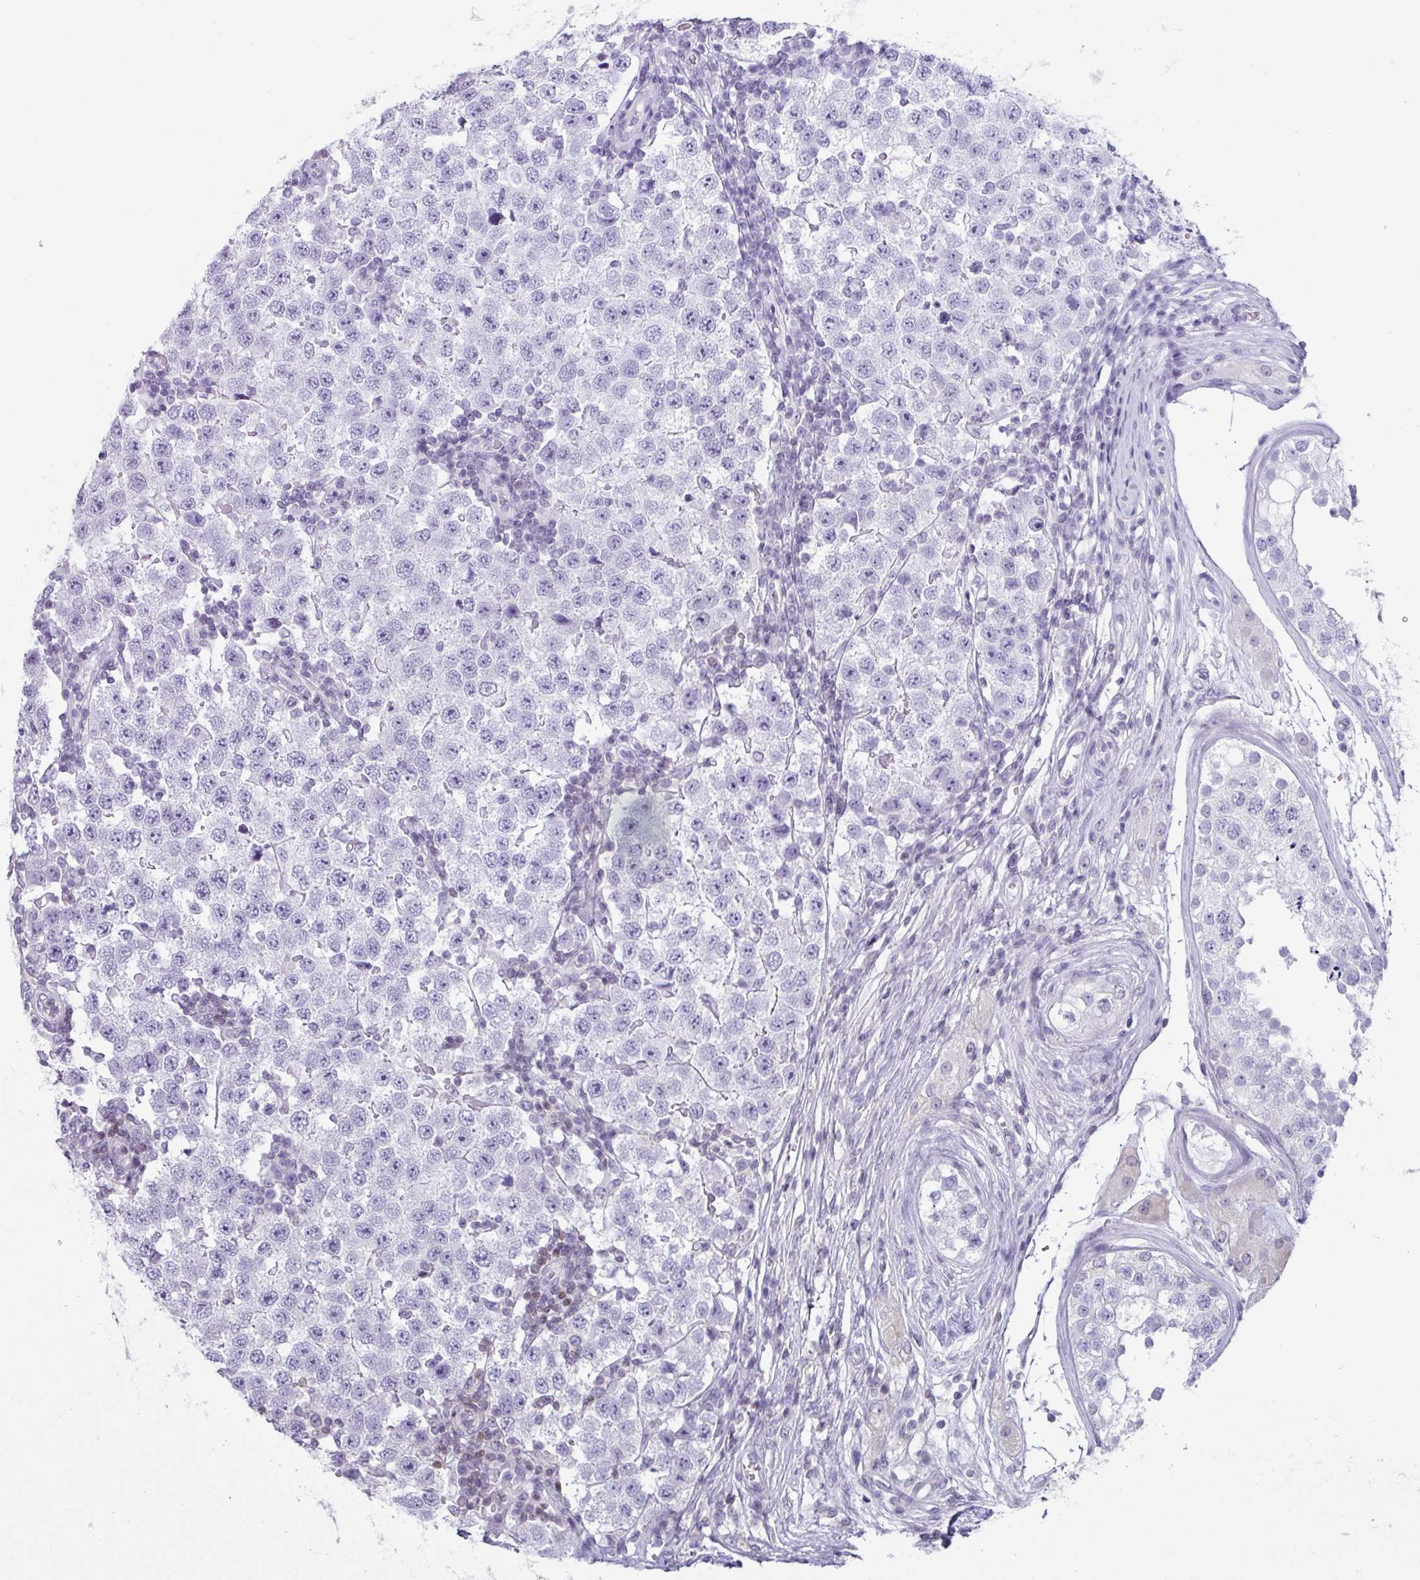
{"staining": {"intensity": "negative", "quantity": "none", "location": "none"}, "tissue": "testis cancer", "cell_type": "Tumor cells", "image_type": "cancer", "snomed": [{"axis": "morphology", "description": "Seminoma, NOS"}, {"axis": "topography", "description": "Testis"}], "caption": "DAB (3,3'-diaminobenzidine) immunohistochemical staining of seminoma (testis) displays no significant staining in tumor cells.", "gene": "STAT5A", "patient": {"sex": "male", "age": 34}}